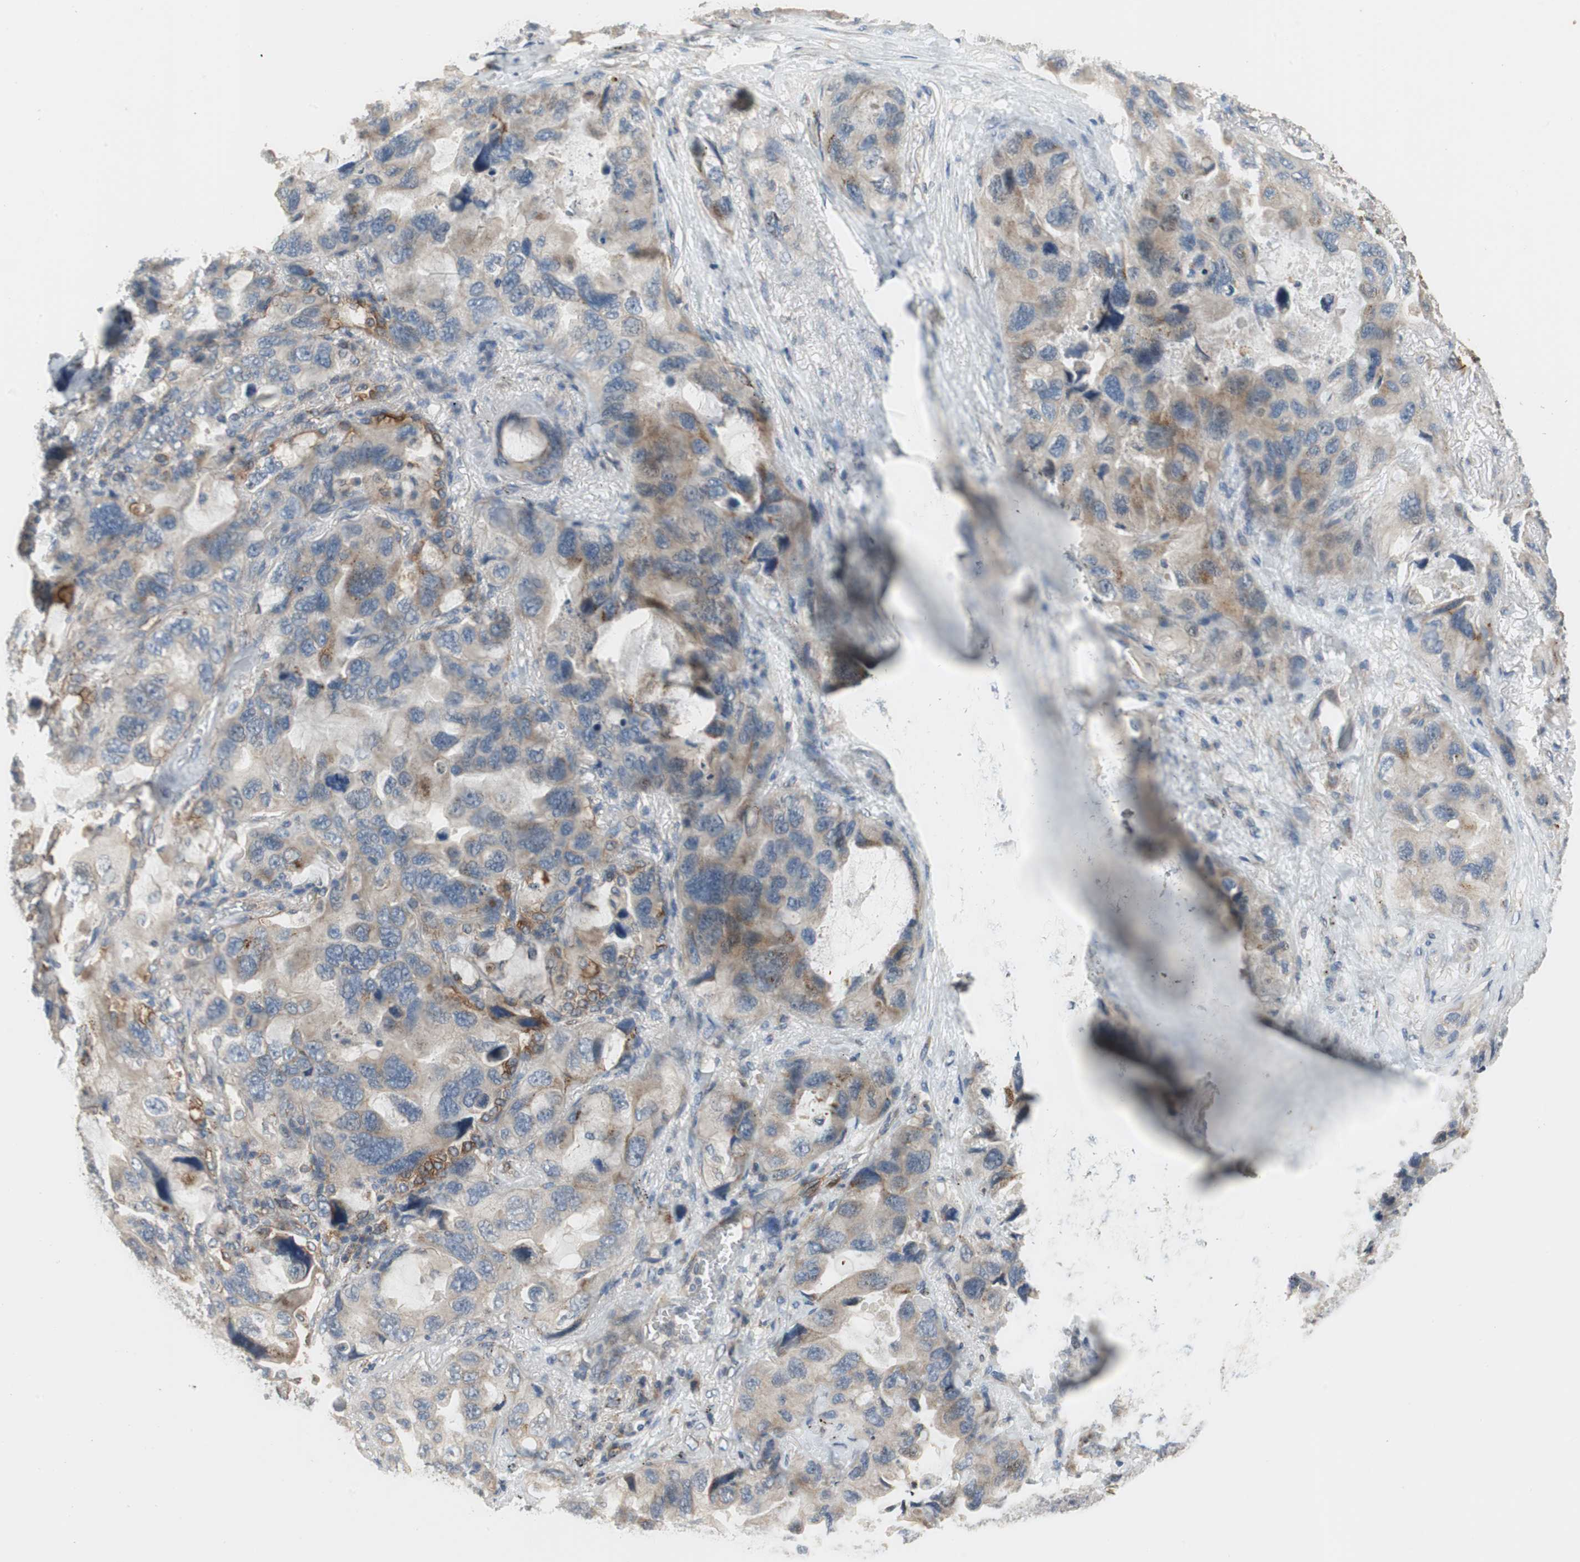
{"staining": {"intensity": "weak", "quantity": "<25%", "location": "cytoplasmic/membranous"}, "tissue": "lung cancer", "cell_type": "Tumor cells", "image_type": "cancer", "snomed": [{"axis": "morphology", "description": "Squamous cell carcinoma, NOS"}, {"axis": "topography", "description": "Lung"}], "caption": "Photomicrograph shows no protein staining in tumor cells of lung cancer tissue. (DAB immunohistochemistry (IHC) with hematoxylin counter stain).", "gene": "ALPL", "patient": {"sex": "female", "age": 73}}